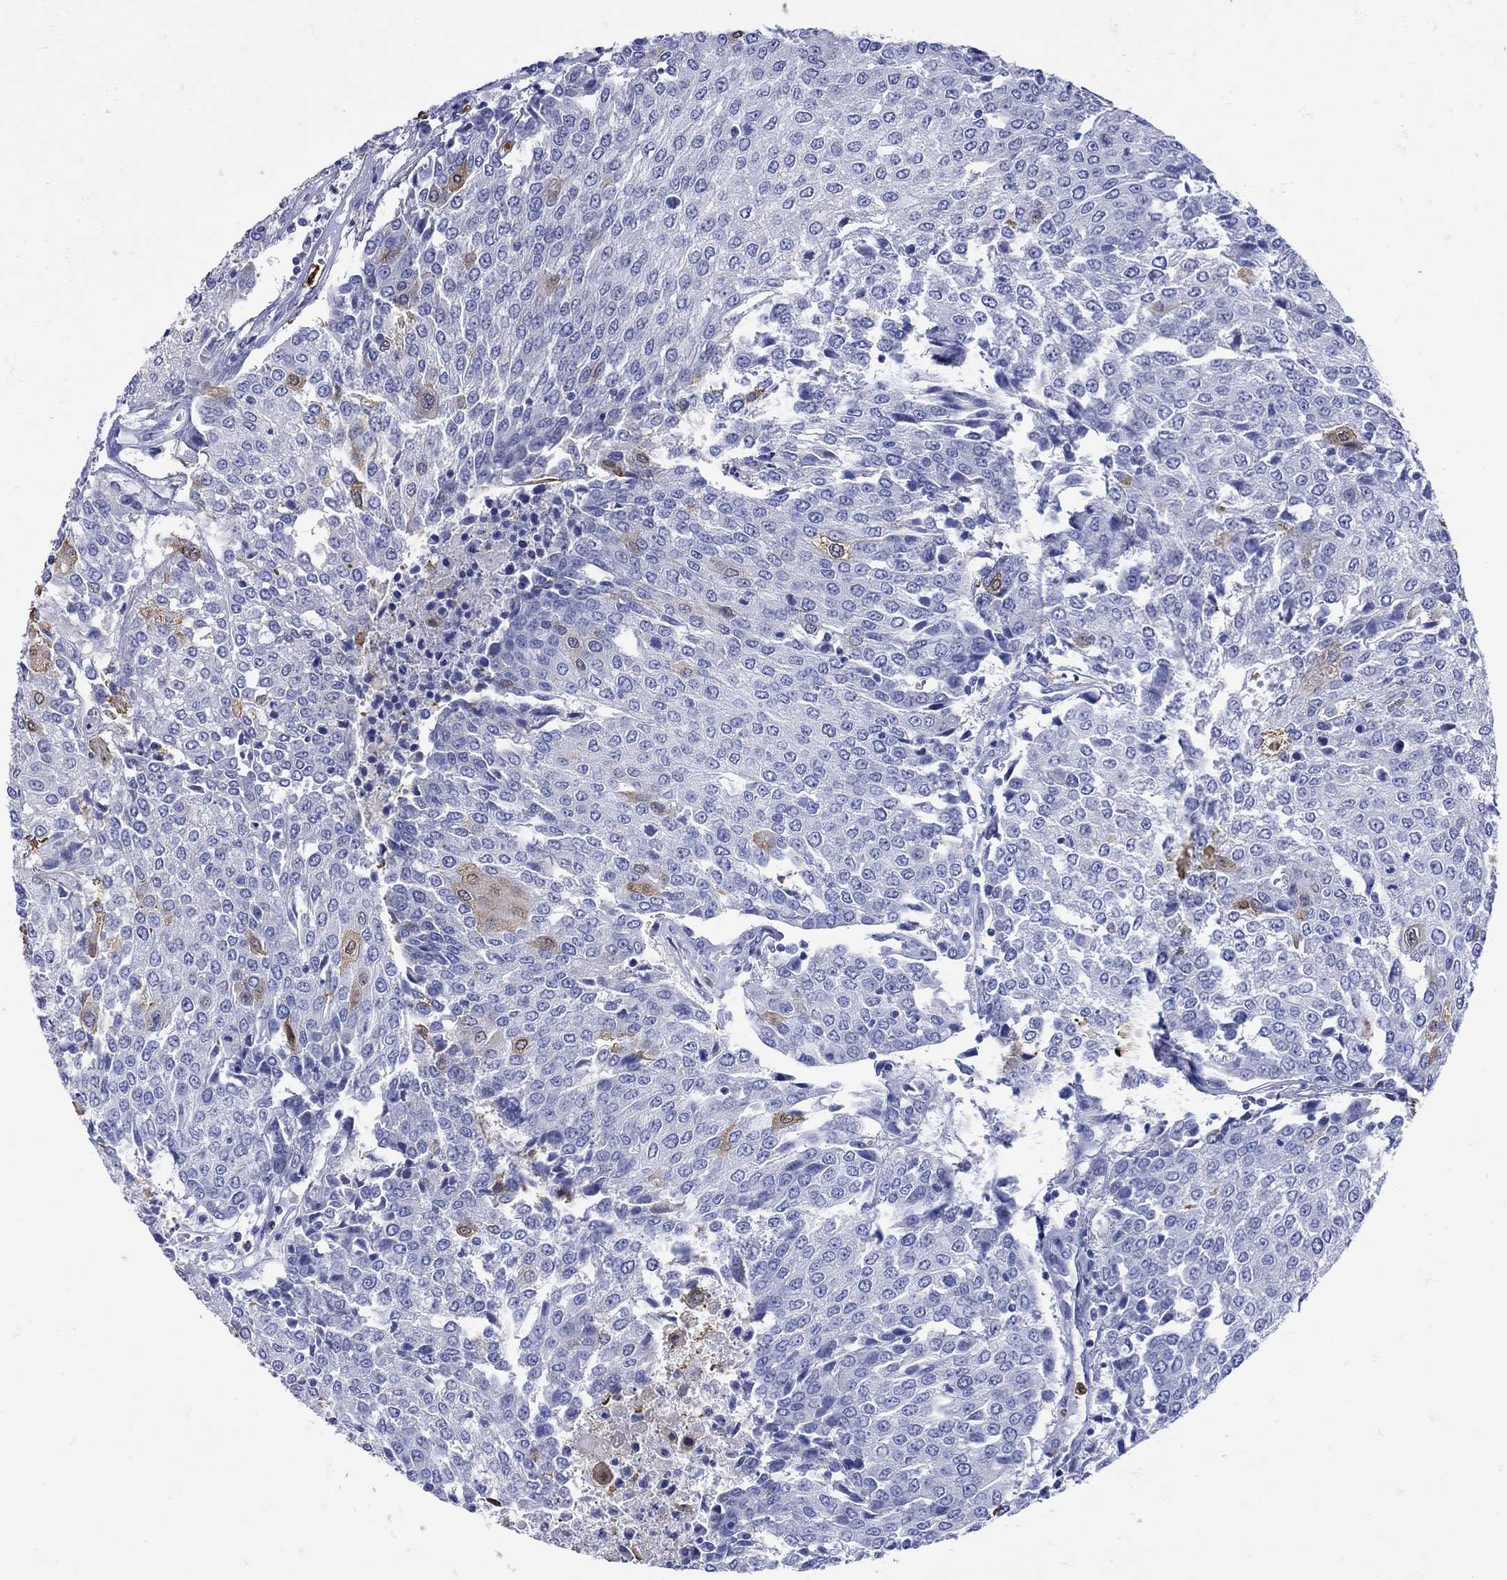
{"staining": {"intensity": "weak", "quantity": "<25%", "location": "cytoplasmic/membranous"}, "tissue": "urothelial cancer", "cell_type": "Tumor cells", "image_type": "cancer", "snomed": [{"axis": "morphology", "description": "Urothelial carcinoma, High grade"}, {"axis": "topography", "description": "Urinary bladder"}], "caption": "DAB (3,3'-diaminobenzidine) immunohistochemical staining of human urothelial cancer demonstrates no significant positivity in tumor cells.", "gene": "LINGO3", "patient": {"sex": "female", "age": 85}}